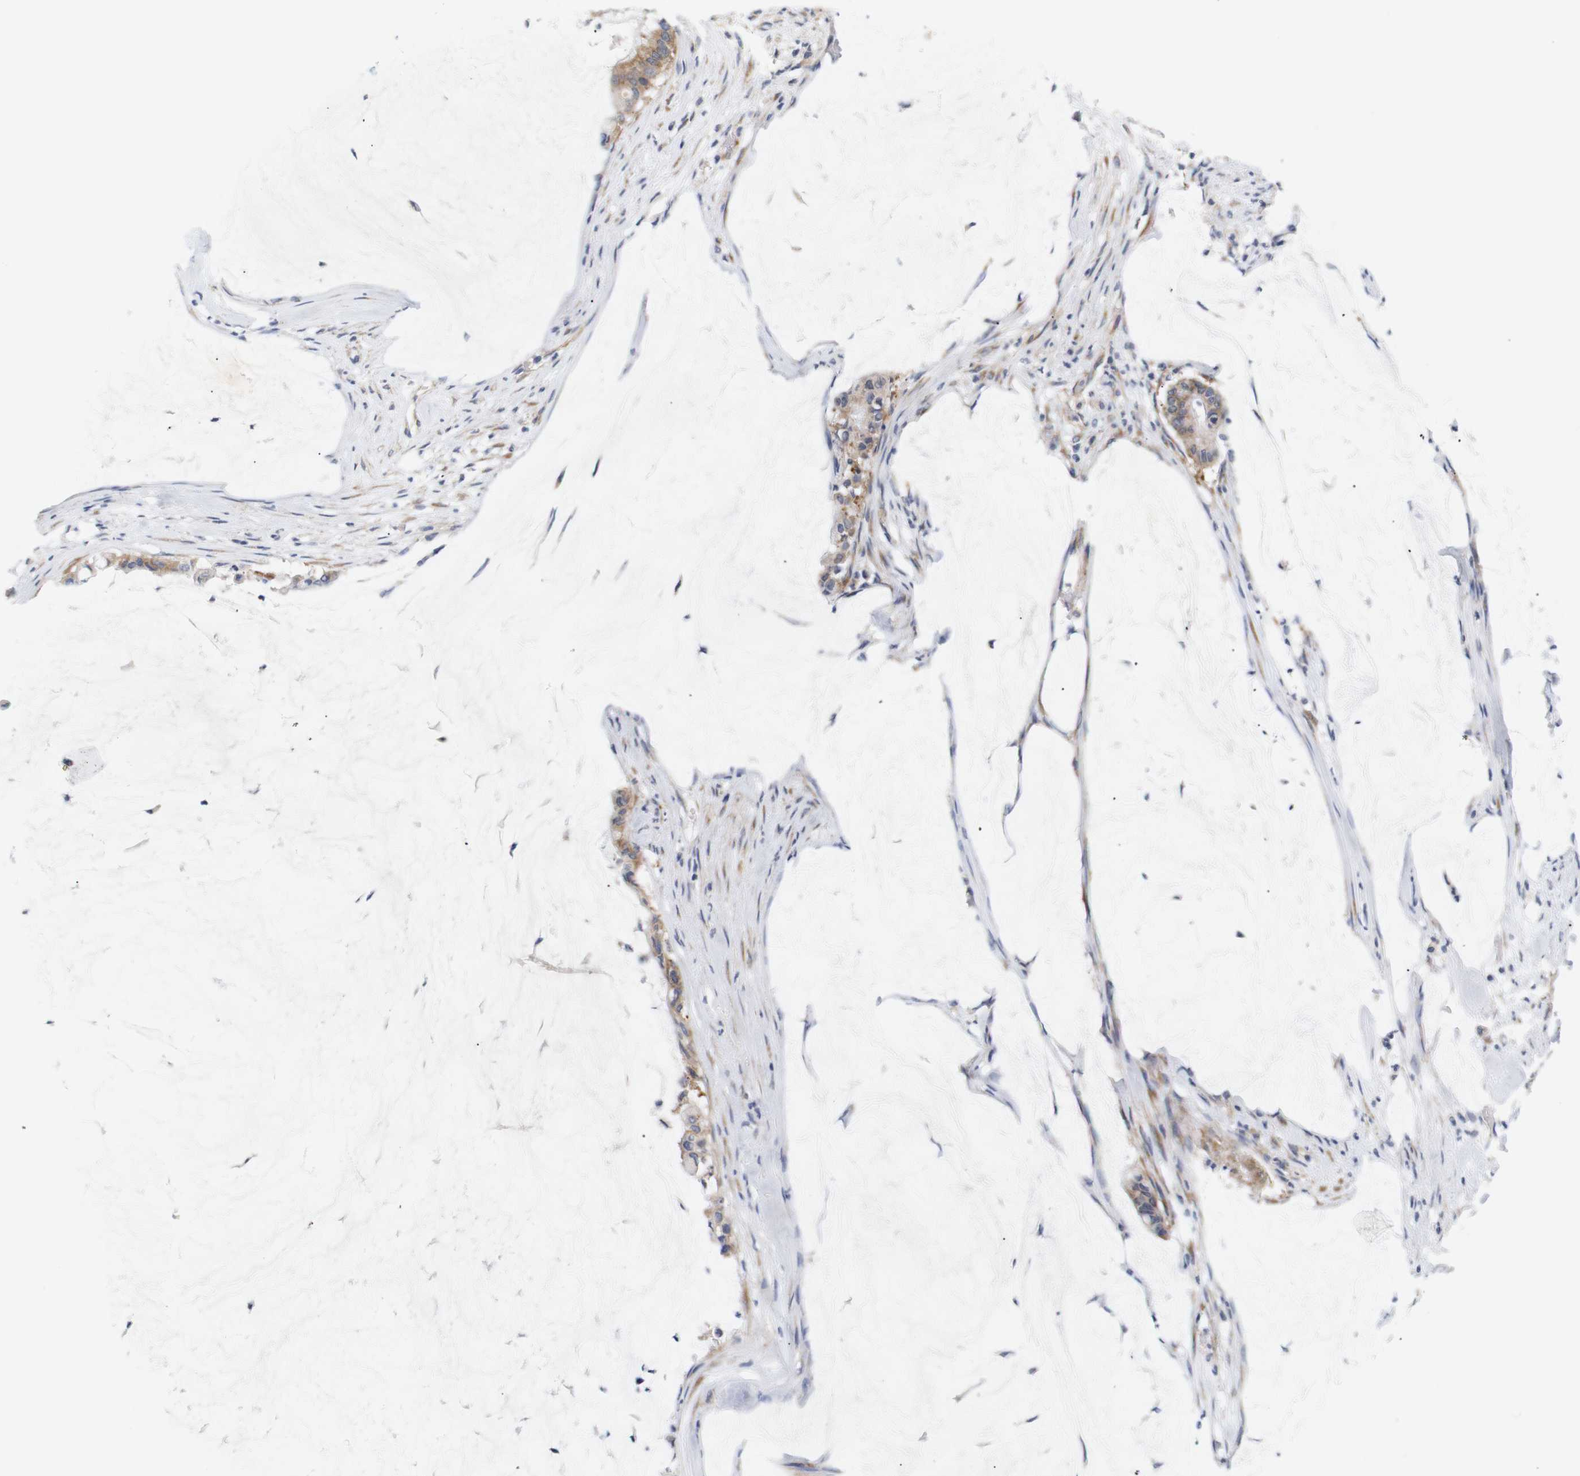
{"staining": {"intensity": "moderate", "quantity": ">75%", "location": "cytoplasmic/membranous"}, "tissue": "pancreatic cancer", "cell_type": "Tumor cells", "image_type": "cancer", "snomed": [{"axis": "morphology", "description": "Adenocarcinoma, NOS"}, {"axis": "topography", "description": "Pancreas"}], "caption": "This micrograph displays immunohistochemistry (IHC) staining of human adenocarcinoma (pancreatic), with medium moderate cytoplasmic/membranous expression in about >75% of tumor cells.", "gene": "TRIM5", "patient": {"sex": "male", "age": 41}}